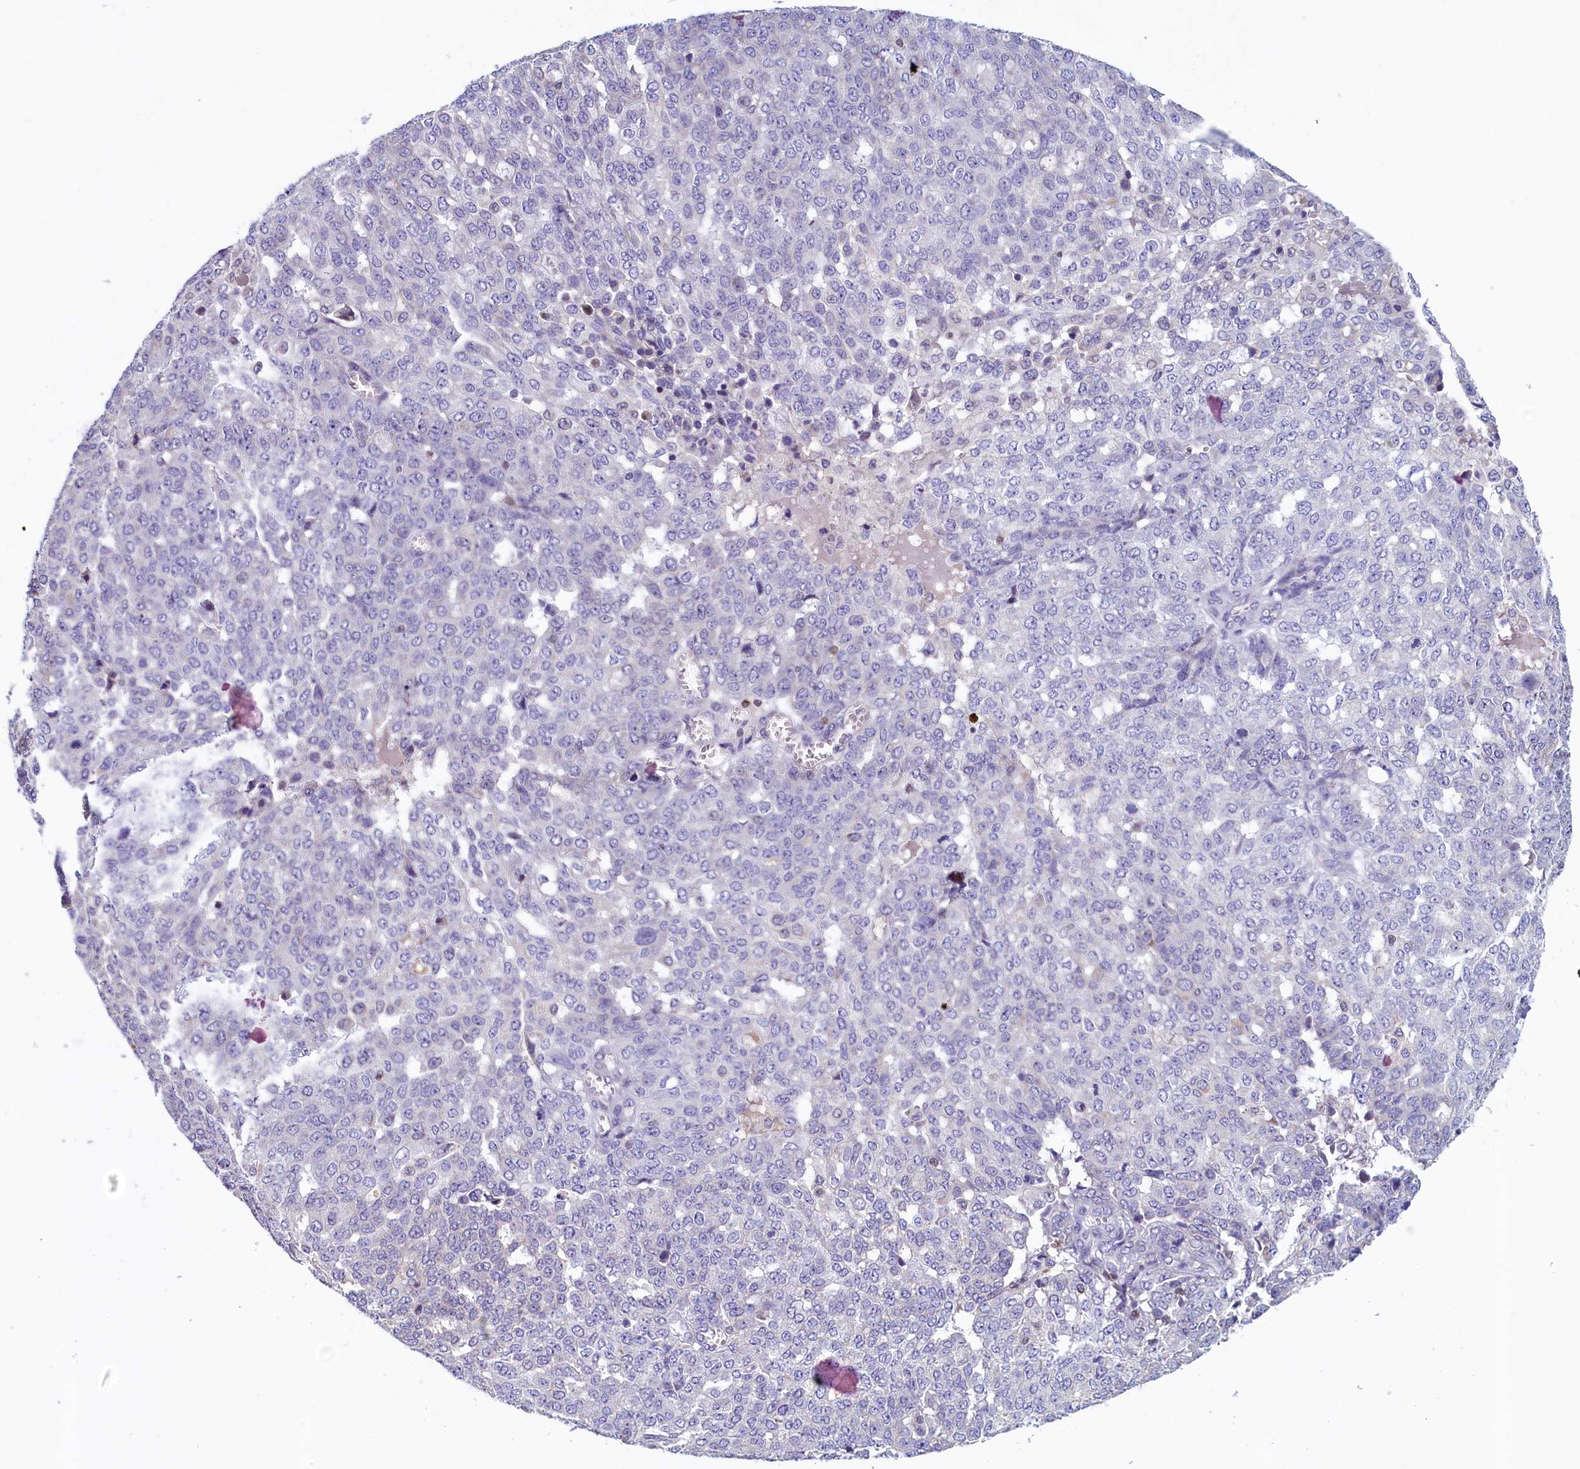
{"staining": {"intensity": "negative", "quantity": "none", "location": "none"}, "tissue": "ovarian cancer", "cell_type": "Tumor cells", "image_type": "cancer", "snomed": [{"axis": "morphology", "description": "Cystadenocarcinoma, serous, NOS"}, {"axis": "topography", "description": "Soft tissue"}, {"axis": "topography", "description": "Ovary"}], "caption": "Protein analysis of ovarian cancer exhibits no significant staining in tumor cells. Brightfield microscopy of IHC stained with DAB (3,3'-diaminobenzidine) (brown) and hematoxylin (blue), captured at high magnification.", "gene": "TRAF3IP3", "patient": {"sex": "female", "age": 57}}